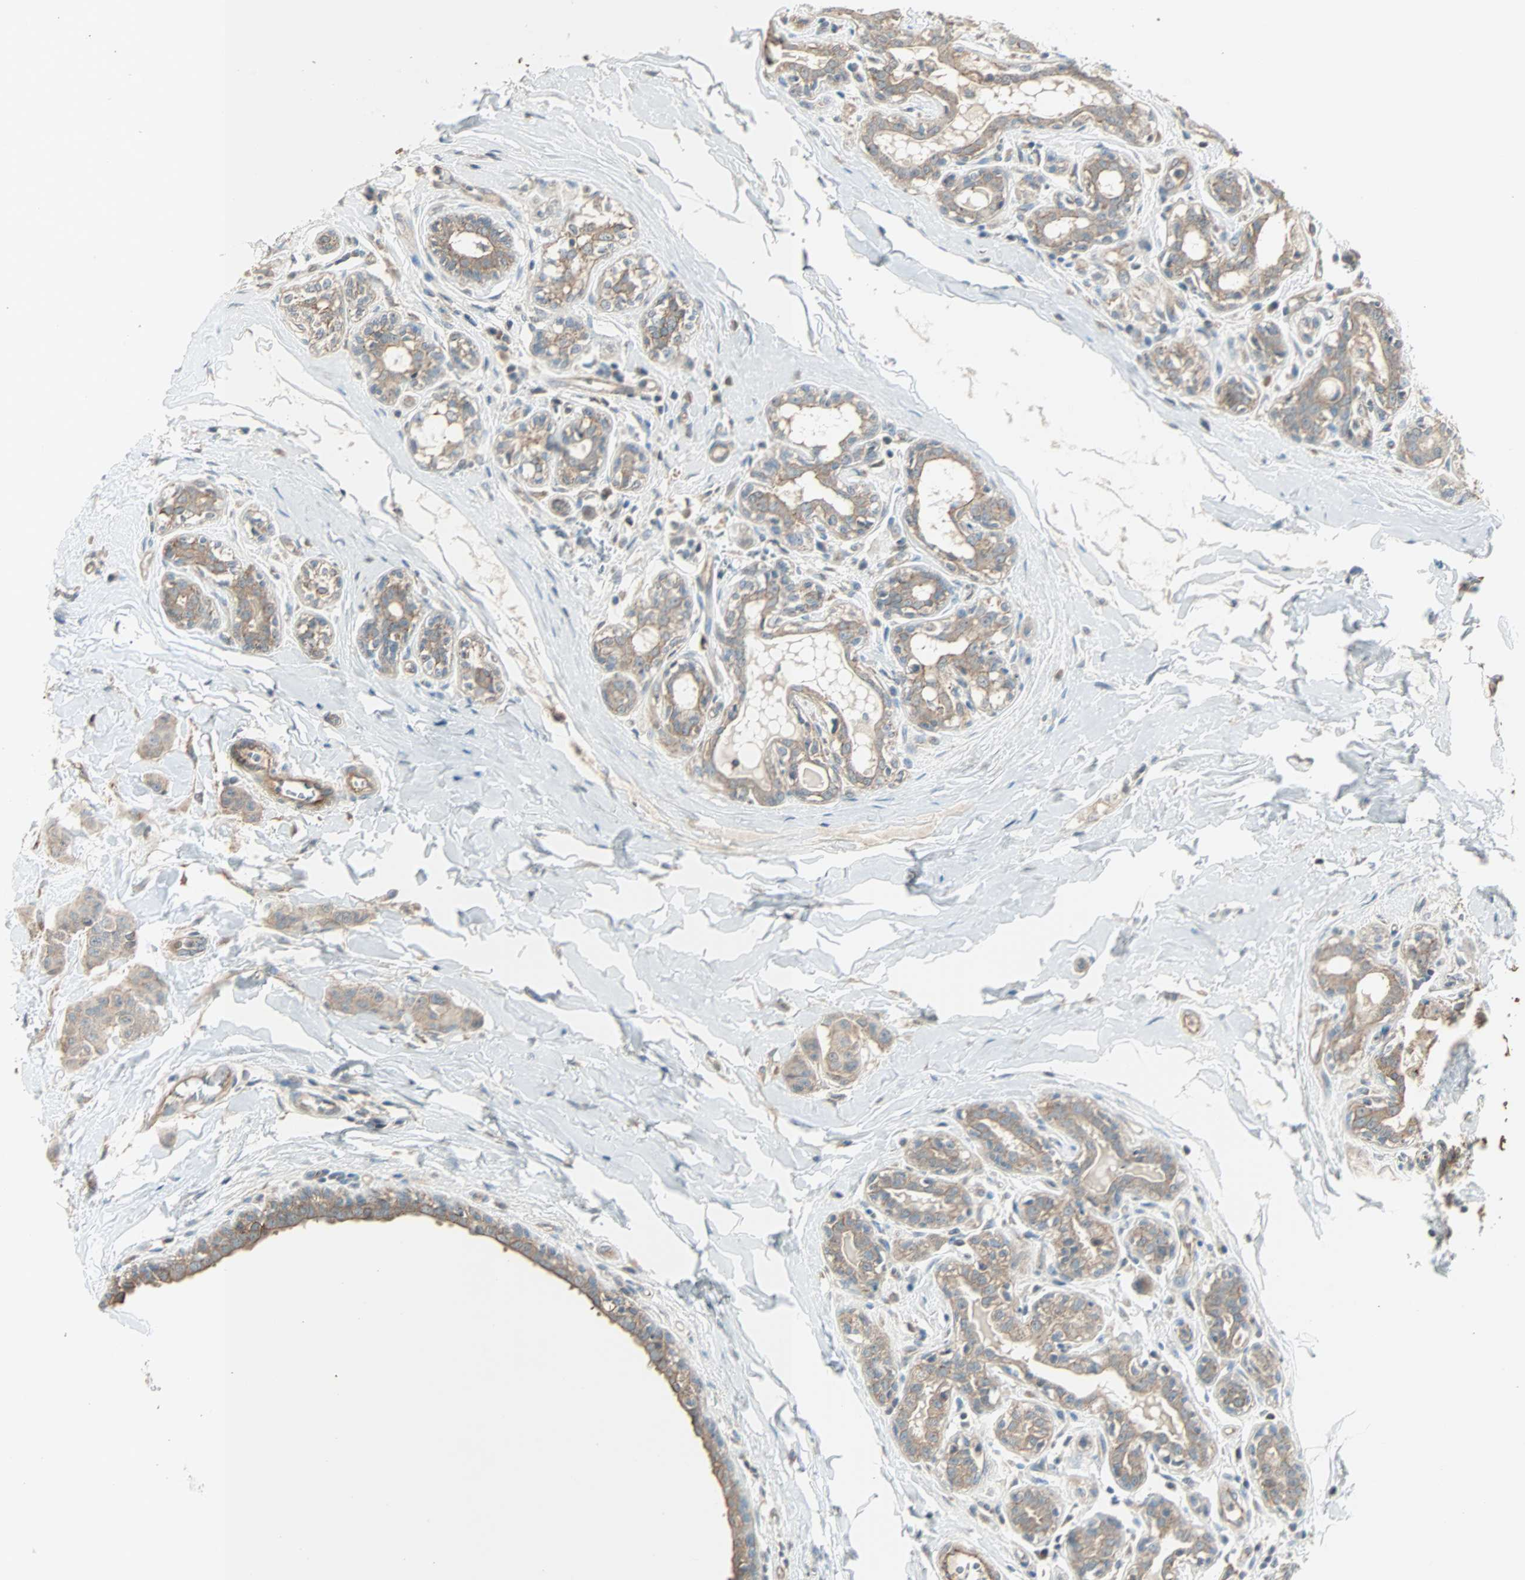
{"staining": {"intensity": "weak", "quantity": ">75%", "location": "cytoplasmic/membranous"}, "tissue": "breast cancer", "cell_type": "Tumor cells", "image_type": "cancer", "snomed": [{"axis": "morphology", "description": "Normal tissue, NOS"}, {"axis": "morphology", "description": "Duct carcinoma"}, {"axis": "topography", "description": "Breast"}], "caption": "Human infiltrating ductal carcinoma (breast) stained for a protein (brown) demonstrates weak cytoplasmic/membranous positive expression in about >75% of tumor cells.", "gene": "MAP3K21", "patient": {"sex": "female", "age": 40}}